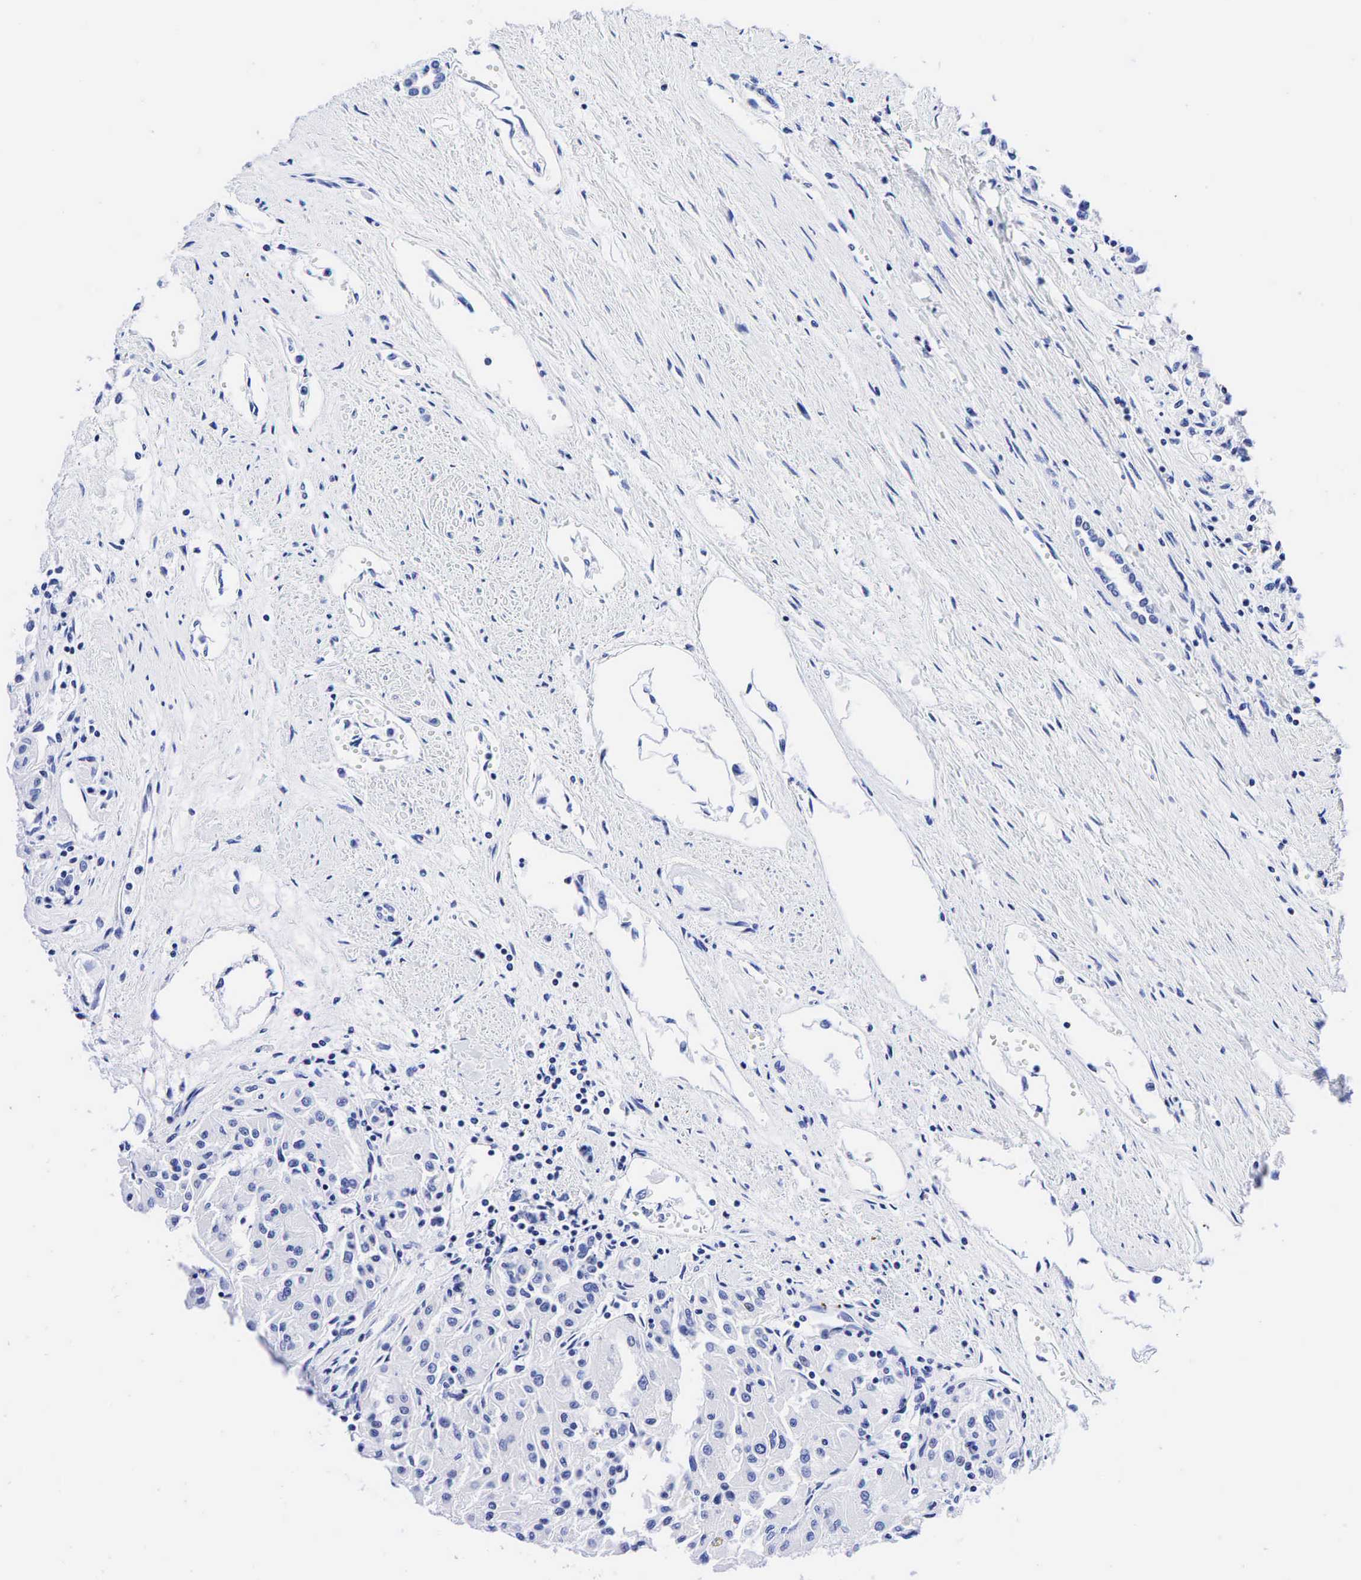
{"staining": {"intensity": "negative", "quantity": "none", "location": "none"}, "tissue": "renal cancer", "cell_type": "Tumor cells", "image_type": "cancer", "snomed": [{"axis": "morphology", "description": "Adenocarcinoma, NOS"}, {"axis": "topography", "description": "Kidney"}], "caption": "Tumor cells show no significant expression in renal cancer.", "gene": "CEACAM5", "patient": {"sex": "male", "age": 78}}